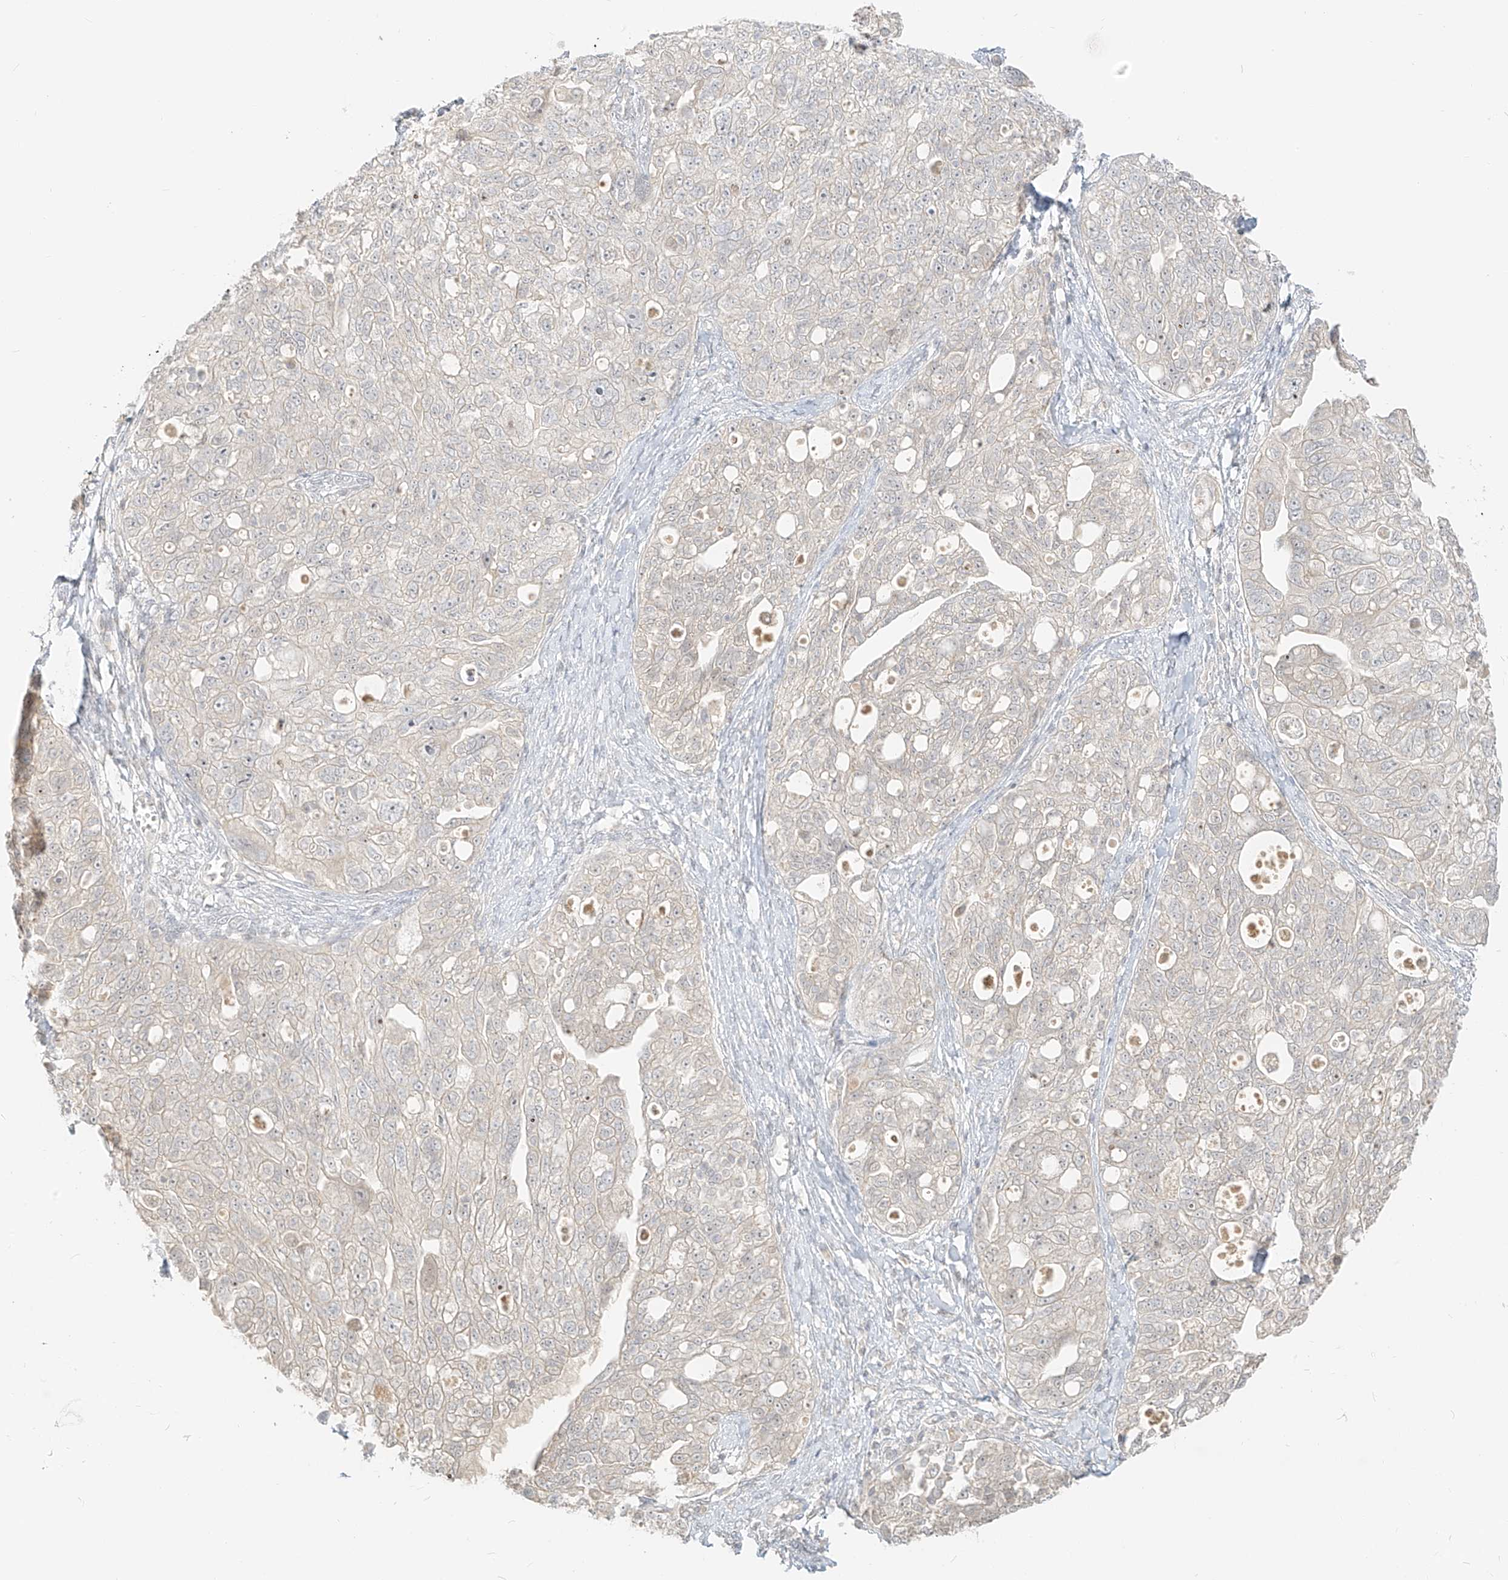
{"staining": {"intensity": "negative", "quantity": "none", "location": "none"}, "tissue": "ovarian cancer", "cell_type": "Tumor cells", "image_type": "cancer", "snomed": [{"axis": "morphology", "description": "Carcinoma, NOS"}, {"axis": "morphology", "description": "Cystadenocarcinoma, serous, NOS"}, {"axis": "topography", "description": "Ovary"}], "caption": "This is a histopathology image of immunohistochemistry (IHC) staining of ovarian serous cystadenocarcinoma, which shows no staining in tumor cells. Nuclei are stained in blue.", "gene": "LIPT1", "patient": {"sex": "female", "age": 69}}